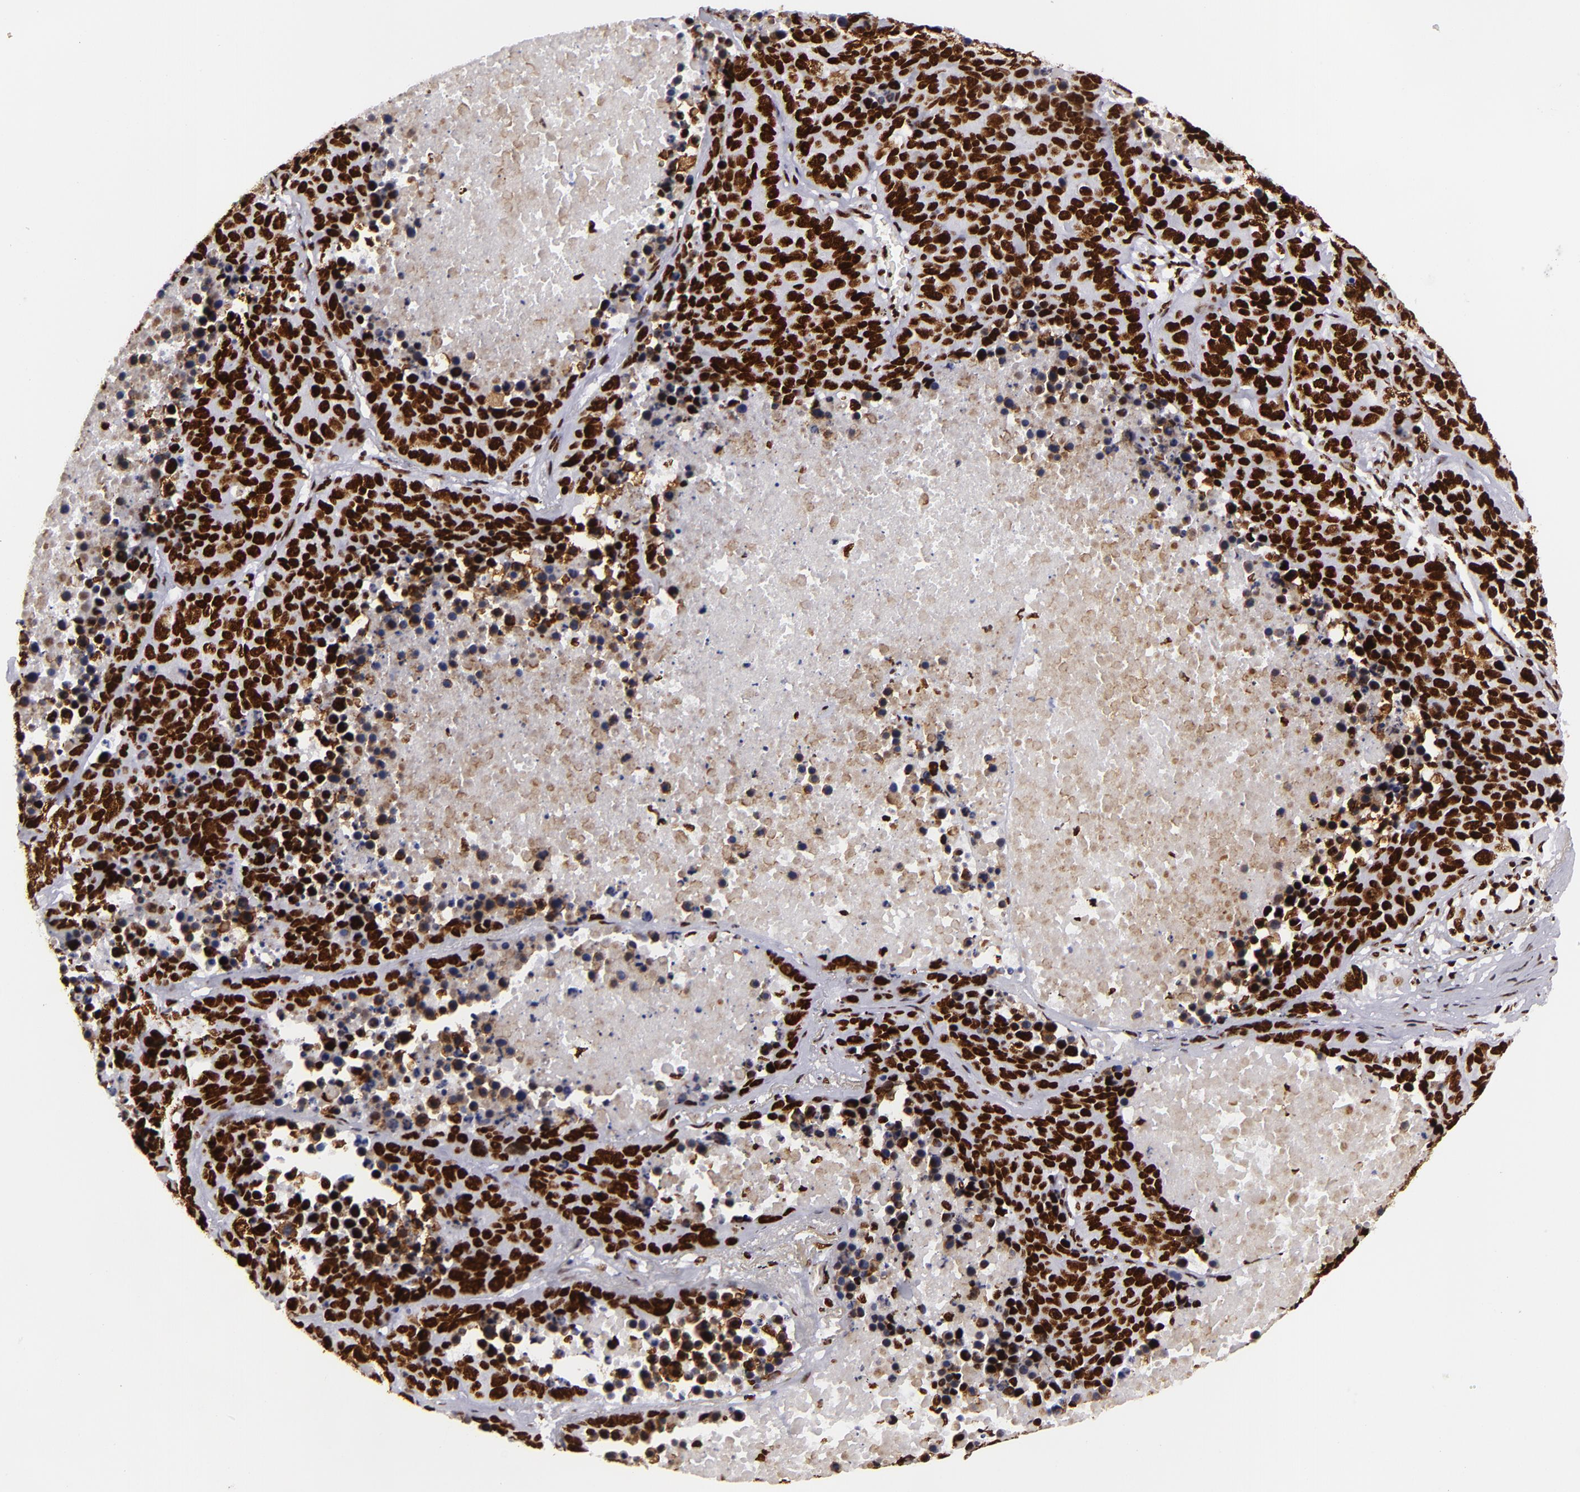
{"staining": {"intensity": "strong", "quantity": ">75%", "location": "nuclear"}, "tissue": "lung cancer", "cell_type": "Tumor cells", "image_type": "cancer", "snomed": [{"axis": "morphology", "description": "Carcinoid, malignant, NOS"}, {"axis": "topography", "description": "Lung"}], "caption": "This is a histology image of immunohistochemistry staining of malignant carcinoid (lung), which shows strong expression in the nuclear of tumor cells.", "gene": "SAFB", "patient": {"sex": "male", "age": 60}}